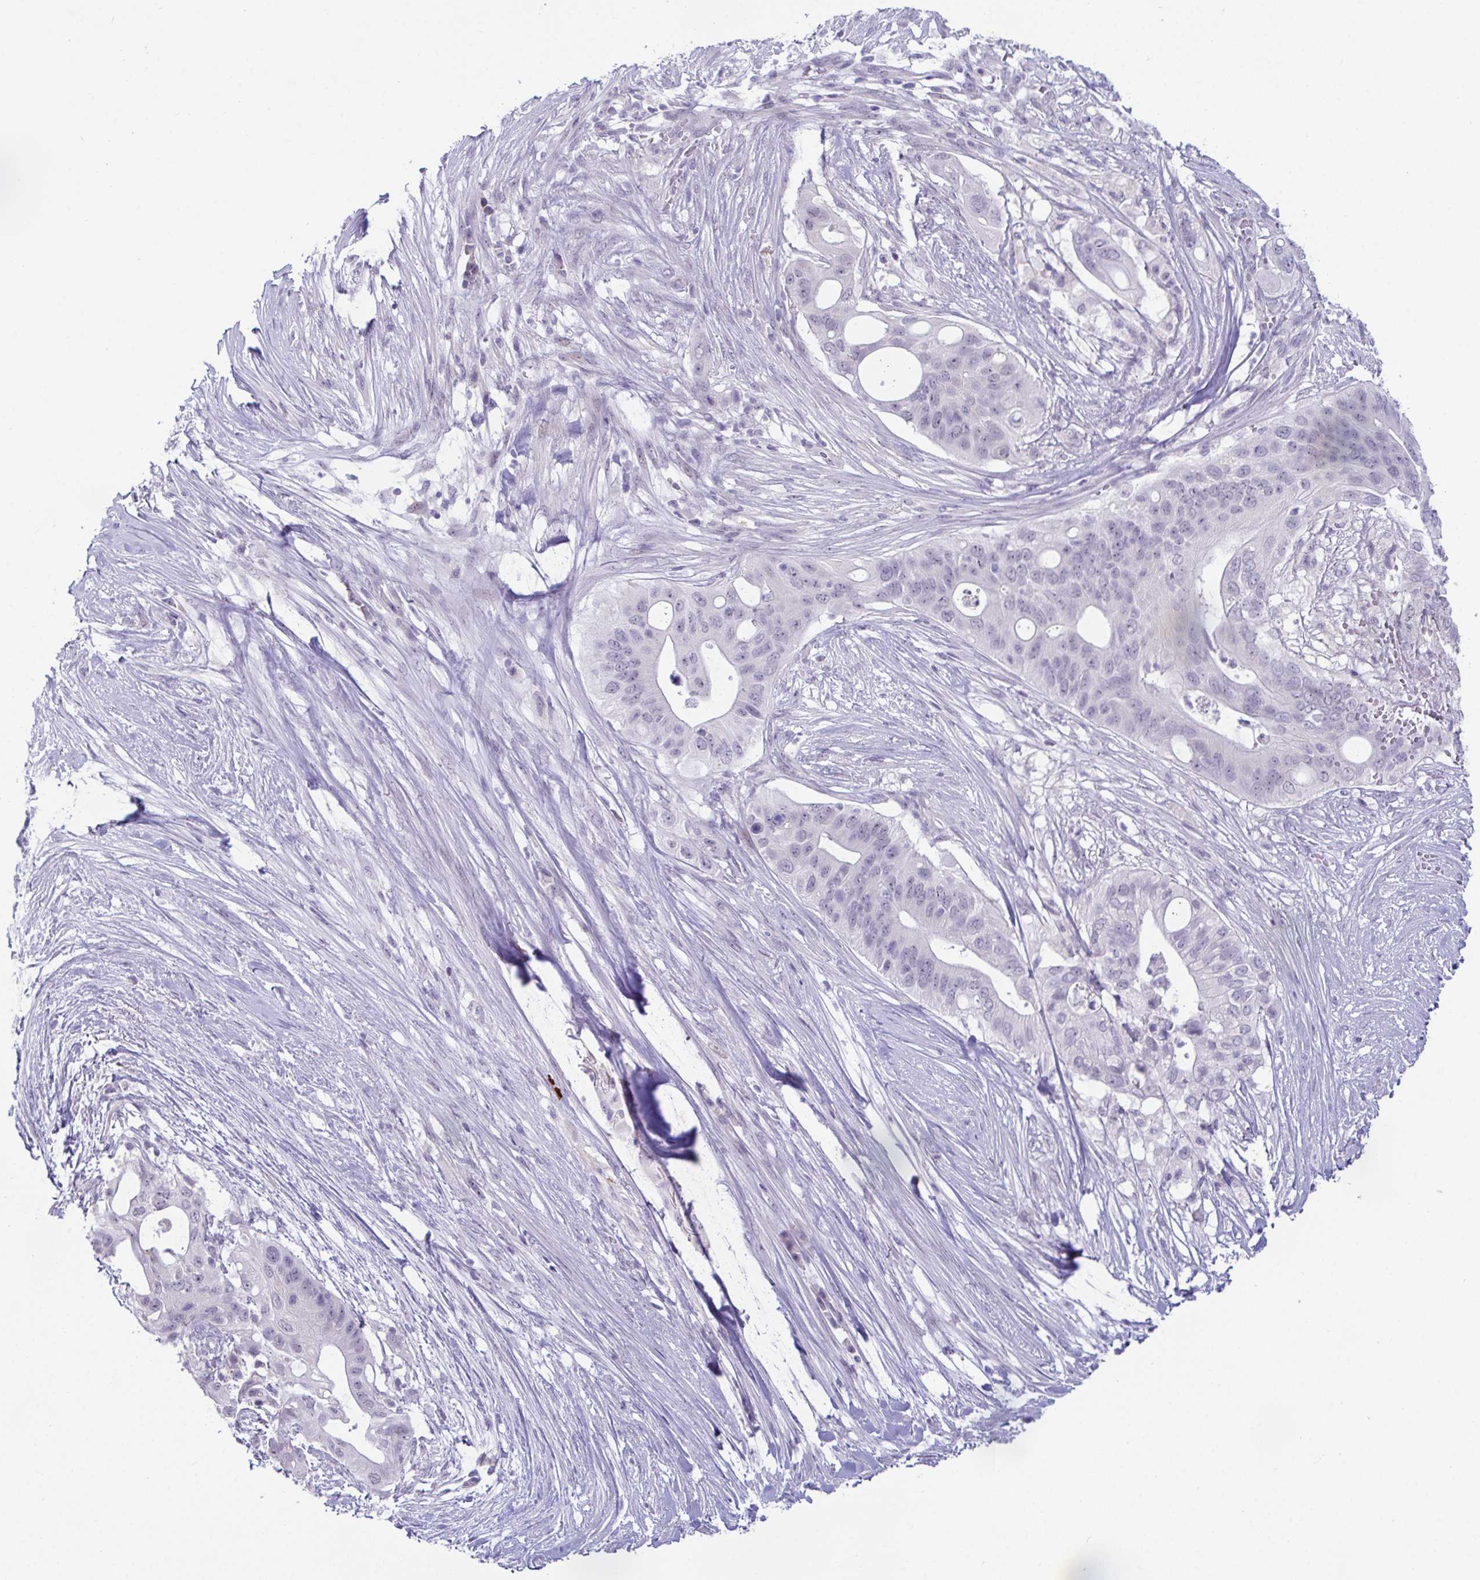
{"staining": {"intensity": "negative", "quantity": "none", "location": "none"}, "tissue": "pancreatic cancer", "cell_type": "Tumor cells", "image_type": "cancer", "snomed": [{"axis": "morphology", "description": "Adenocarcinoma, NOS"}, {"axis": "topography", "description": "Pancreas"}], "caption": "An IHC photomicrograph of pancreatic adenocarcinoma is shown. There is no staining in tumor cells of pancreatic adenocarcinoma.", "gene": "USP35", "patient": {"sex": "female", "age": 72}}